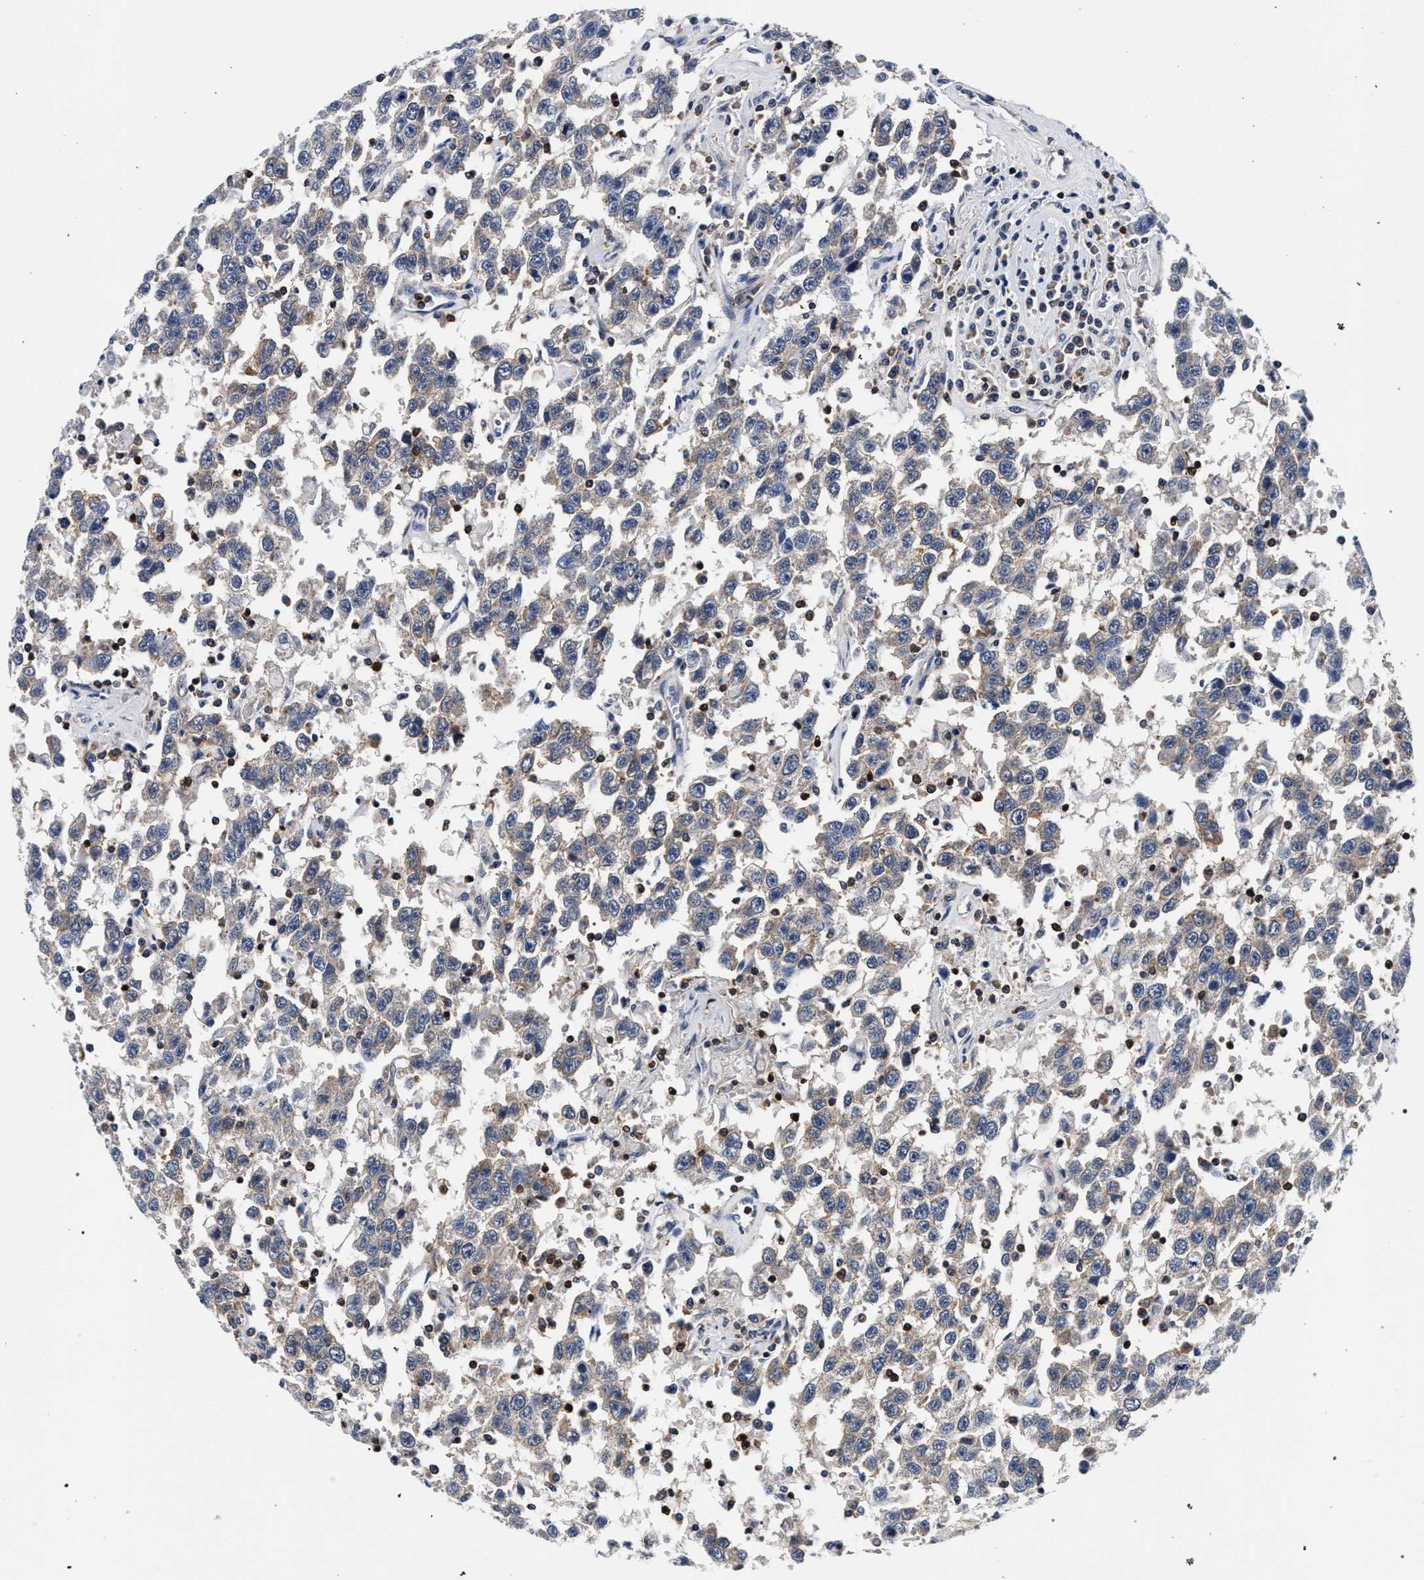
{"staining": {"intensity": "weak", "quantity": "<25%", "location": "cytoplasmic/membranous"}, "tissue": "testis cancer", "cell_type": "Tumor cells", "image_type": "cancer", "snomed": [{"axis": "morphology", "description": "Seminoma, NOS"}, {"axis": "topography", "description": "Testis"}], "caption": "High magnification brightfield microscopy of testis cancer stained with DAB (3,3'-diaminobenzidine) (brown) and counterstained with hematoxylin (blue): tumor cells show no significant positivity.", "gene": "LASP1", "patient": {"sex": "male", "age": 41}}